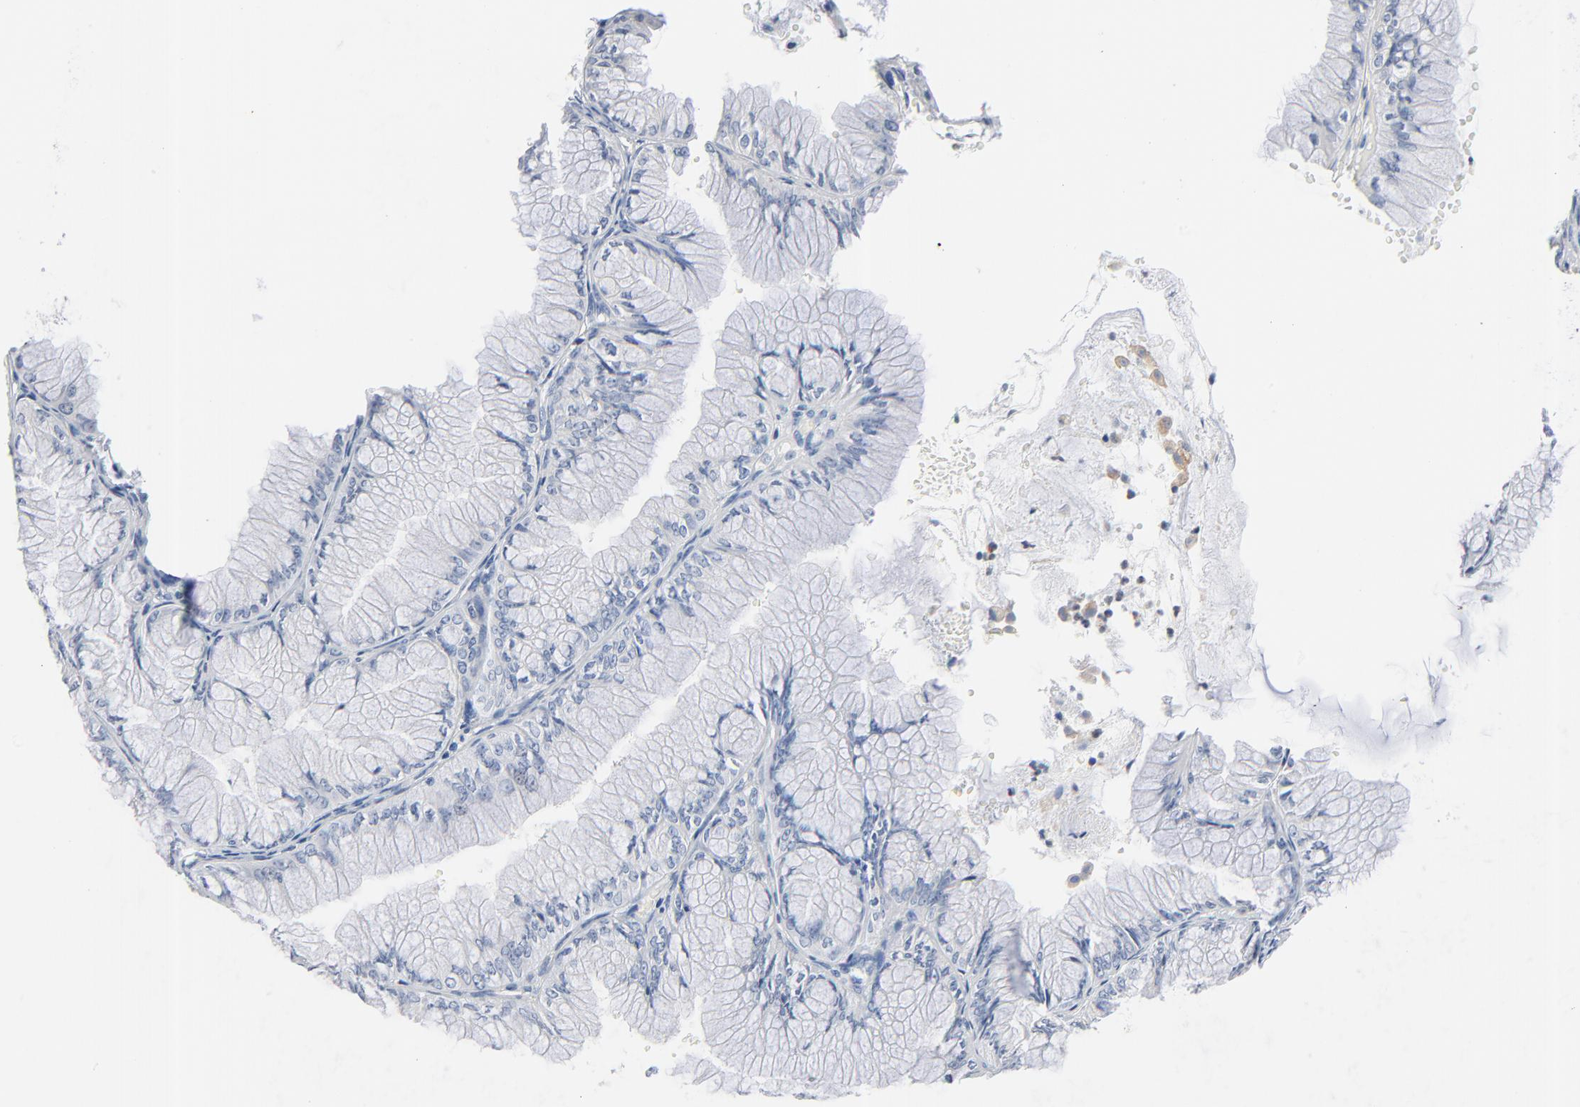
{"staining": {"intensity": "negative", "quantity": "none", "location": "none"}, "tissue": "ovarian cancer", "cell_type": "Tumor cells", "image_type": "cancer", "snomed": [{"axis": "morphology", "description": "Cystadenocarcinoma, mucinous, NOS"}, {"axis": "topography", "description": "Ovary"}], "caption": "Immunohistochemistry (IHC) micrograph of neoplastic tissue: human ovarian cancer stained with DAB shows no significant protein positivity in tumor cells. The staining was performed using DAB (3,3'-diaminobenzidine) to visualize the protein expression in brown, while the nuclei were stained in blue with hematoxylin (Magnification: 20x).", "gene": "IFT43", "patient": {"sex": "female", "age": 63}}